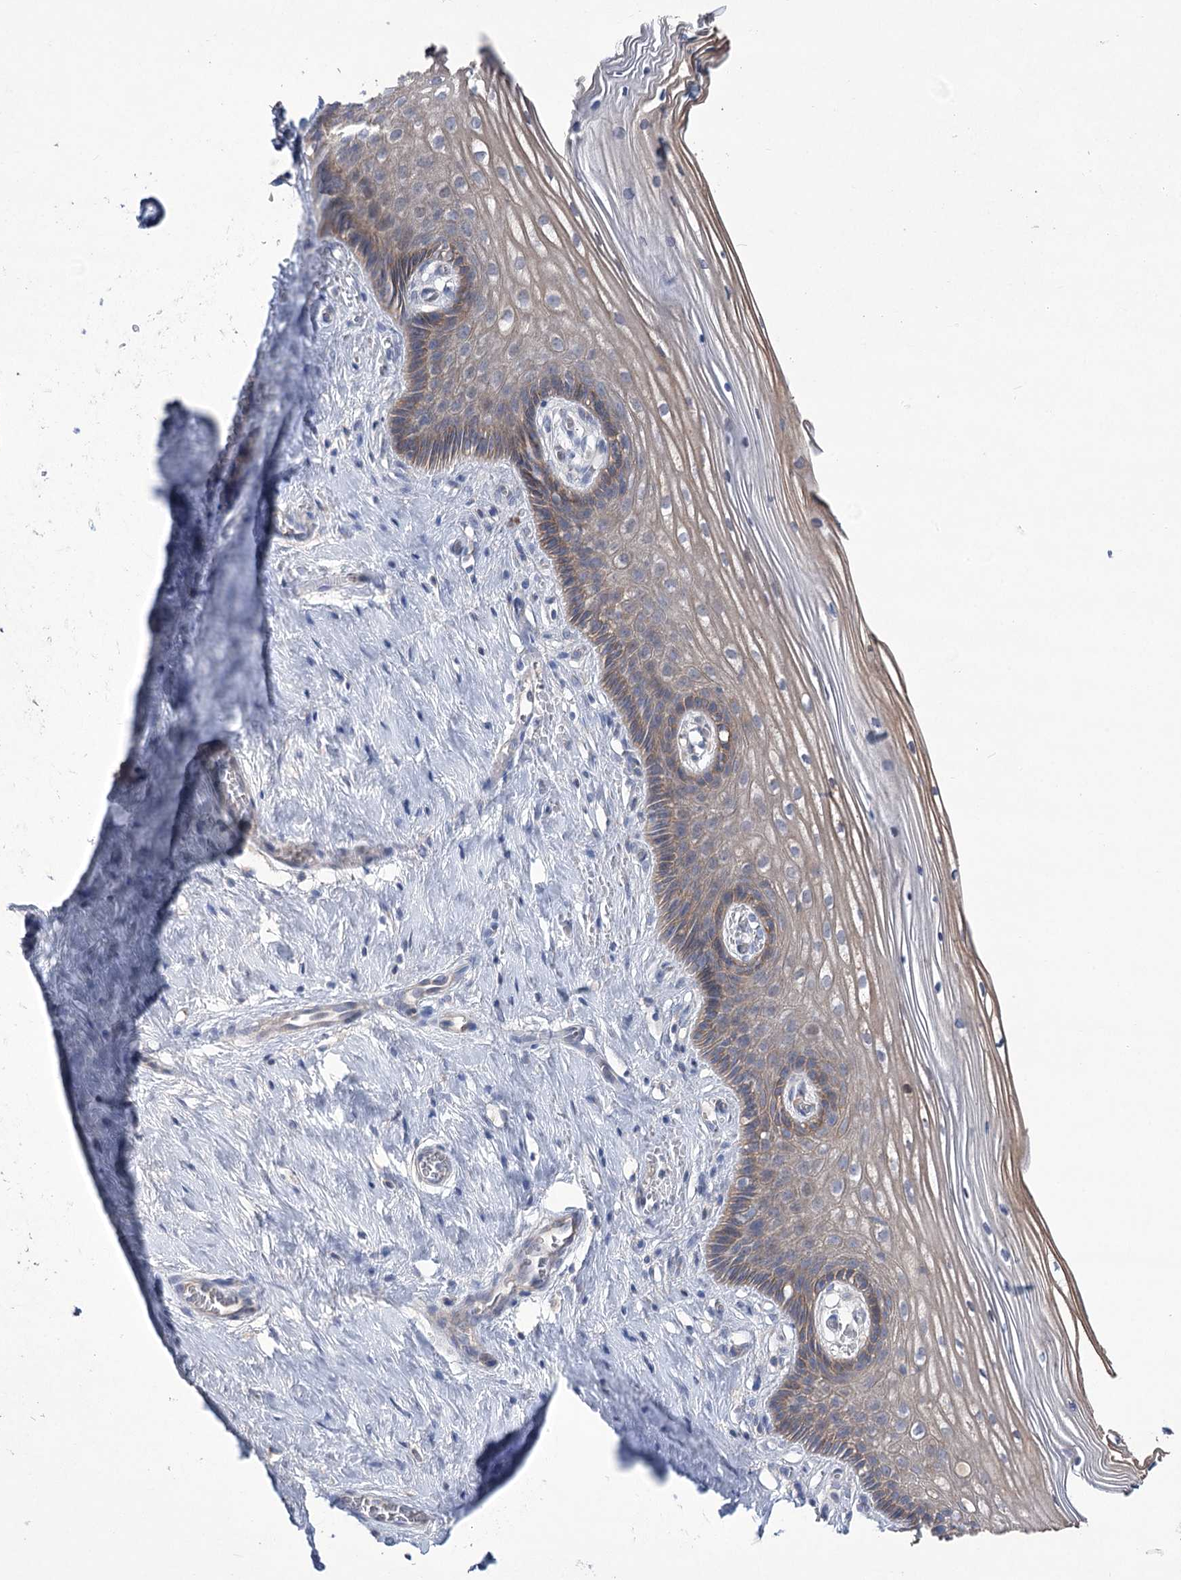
{"staining": {"intensity": "weak", "quantity": "<25%", "location": "cytoplasmic/membranous"}, "tissue": "cervix", "cell_type": "Glandular cells", "image_type": "normal", "snomed": [{"axis": "morphology", "description": "Normal tissue, NOS"}, {"axis": "topography", "description": "Cervix"}], "caption": "The micrograph shows no significant positivity in glandular cells of cervix. (DAB (3,3'-diaminobenzidine) immunohistochemistry visualized using brightfield microscopy, high magnification).", "gene": "CEP164", "patient": {"sex": "female", "age": 33}}